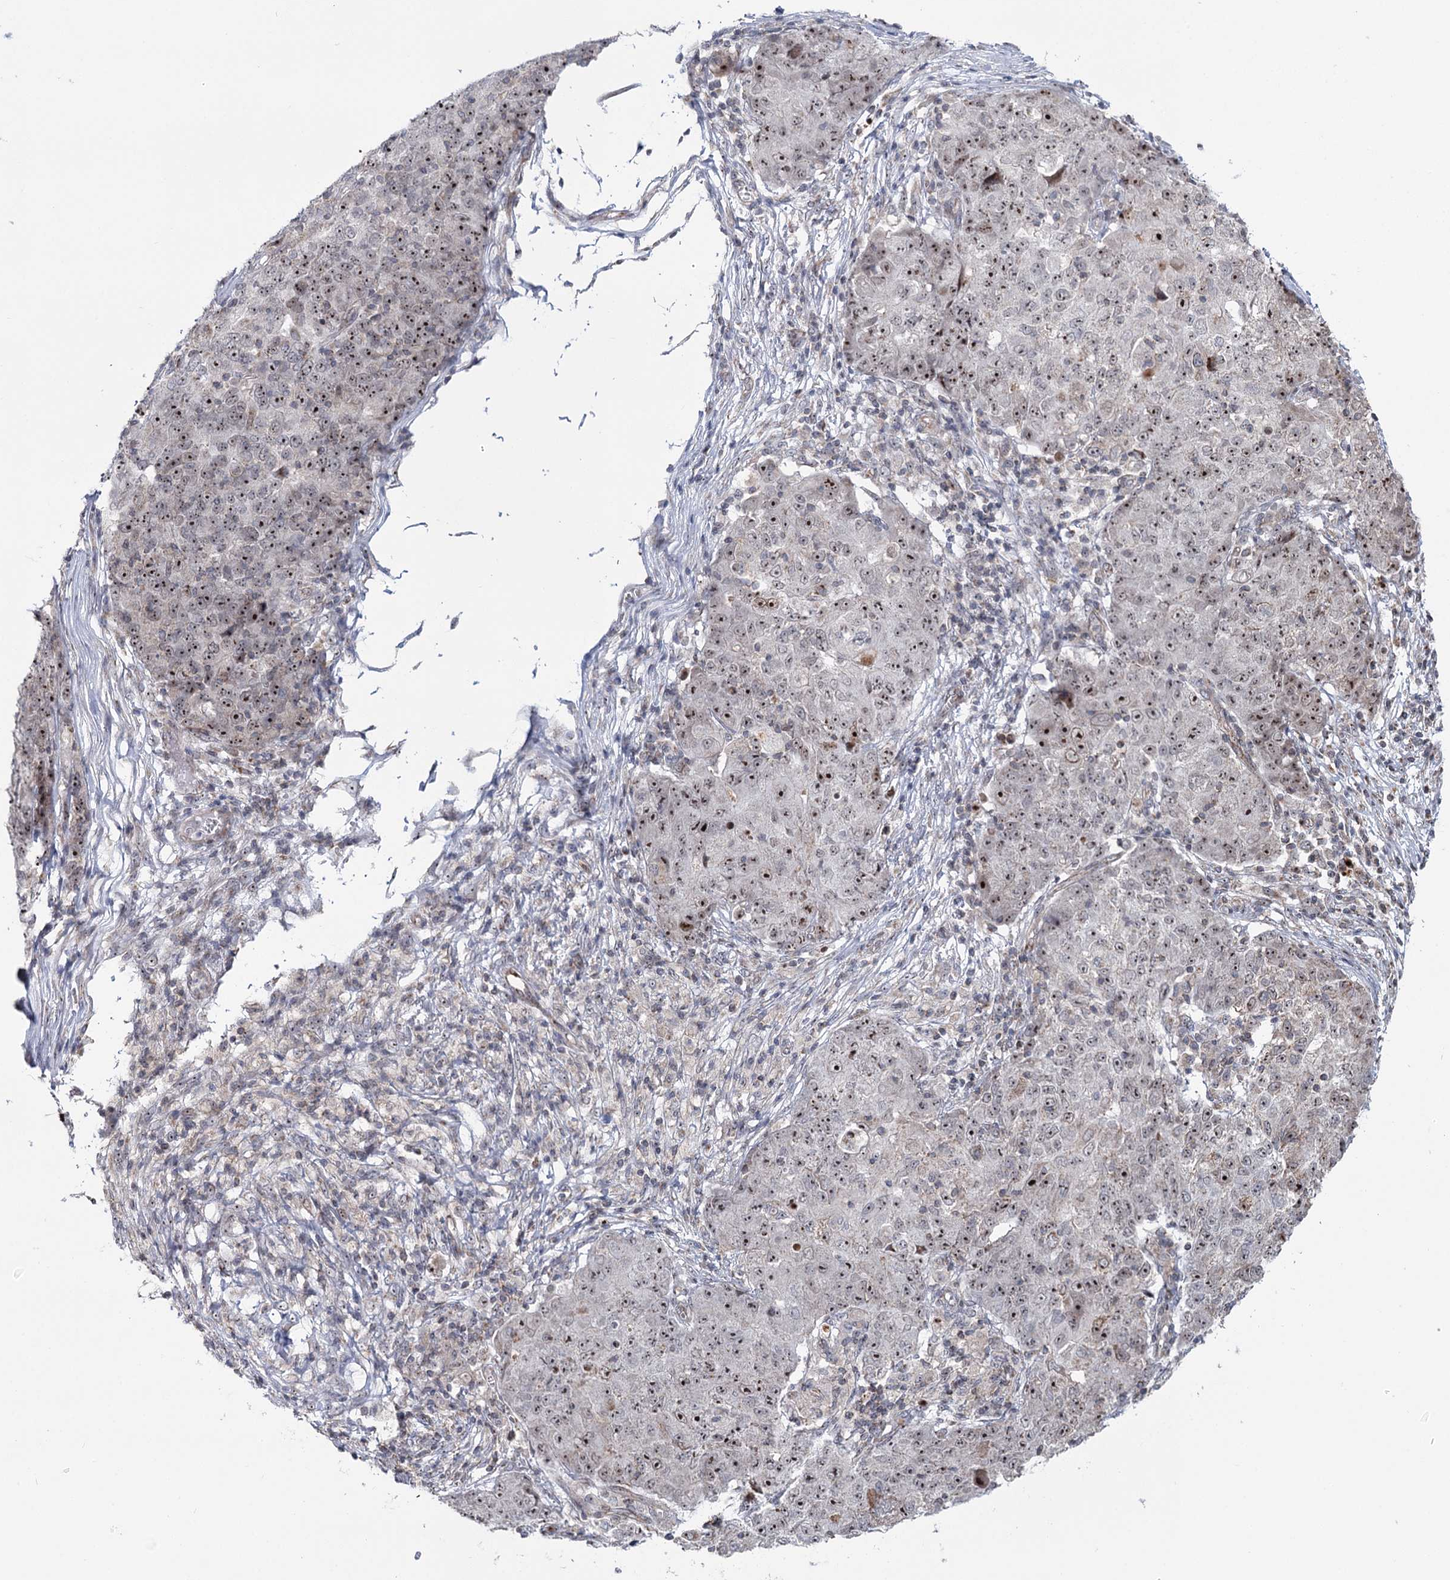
{"staining": {"intensity": "strong", "quantity": ">75%", "location": "nuclear"}, "tissue": "ovarian cancer", "cell_type": "Tumor cells", "image_type": "cancer", "snomed": [{"axis": "morphology", "description": "Carcinoma, endometroid"}, {"axis": "topography", "description": "Ovary"}], "caption": "Immunohistochemistry (IHC) image of ovarian cancer stained for a protein (brown), which shows high levels of strong nuclear positivity in about >75% of tumor cells.", "gene": "STEEP1", "patient": {"sex": "female", "age": 42}}